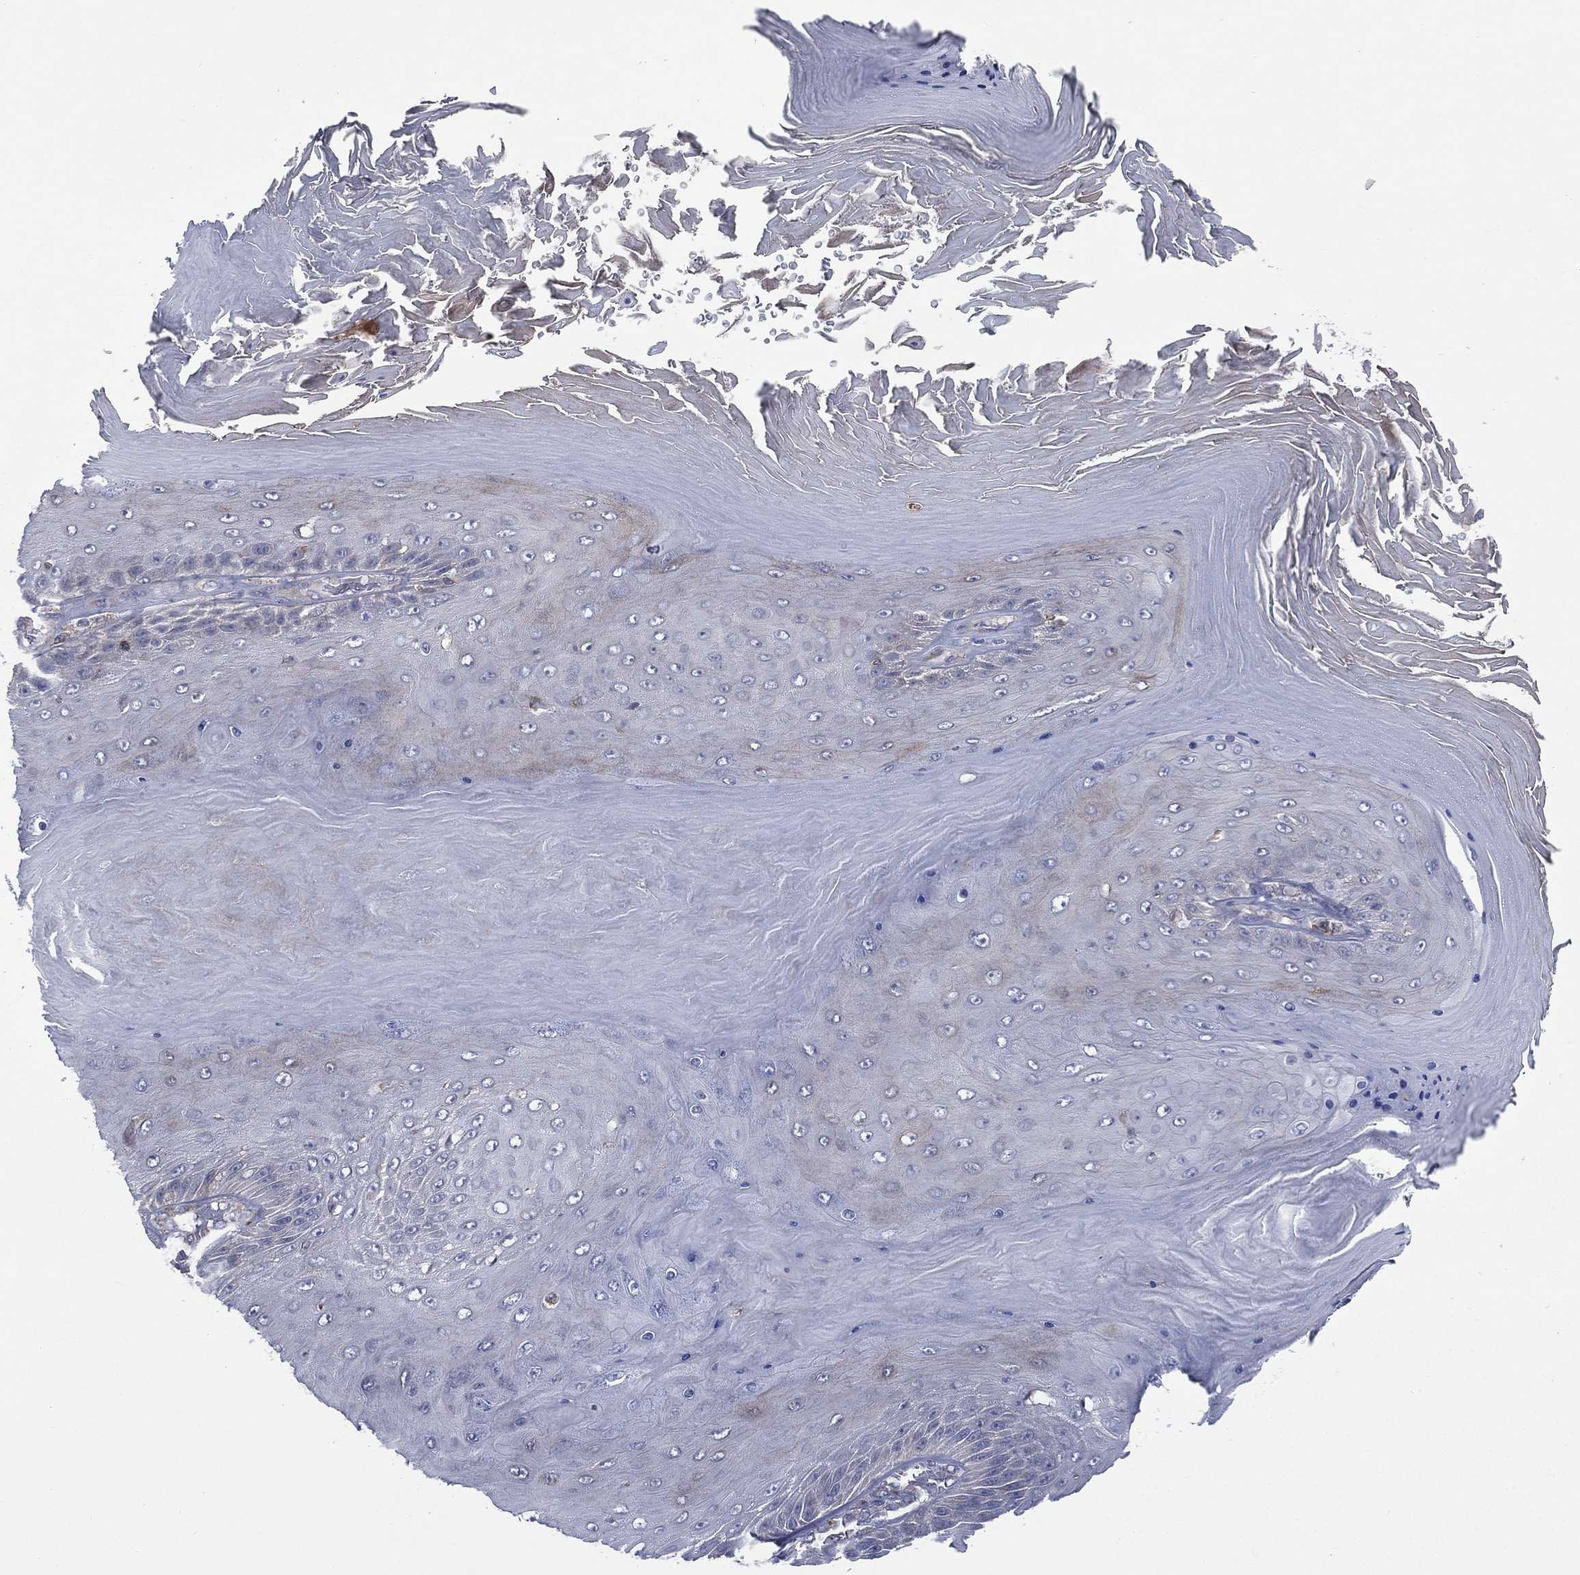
{"staining": {"intensity": "negative", "quantity": "none", "location": "none"}, "tissue": "skin cancer", "cell_type": "Tumor cells", "image_type": "cancer", "snomed": [{"axis": "morphology", "description": "Squamous cell carcinoma, NOS"}, {"axis": "topography", "description": "Skin"}], "caption": "Tumor cells show no significant protein positivity in squamous cell carcinoma (skin). (DAB immunohistochemistry, high magnification).", "gene": "CCDC159", "patient": {"sex": "male", "age": 62}}